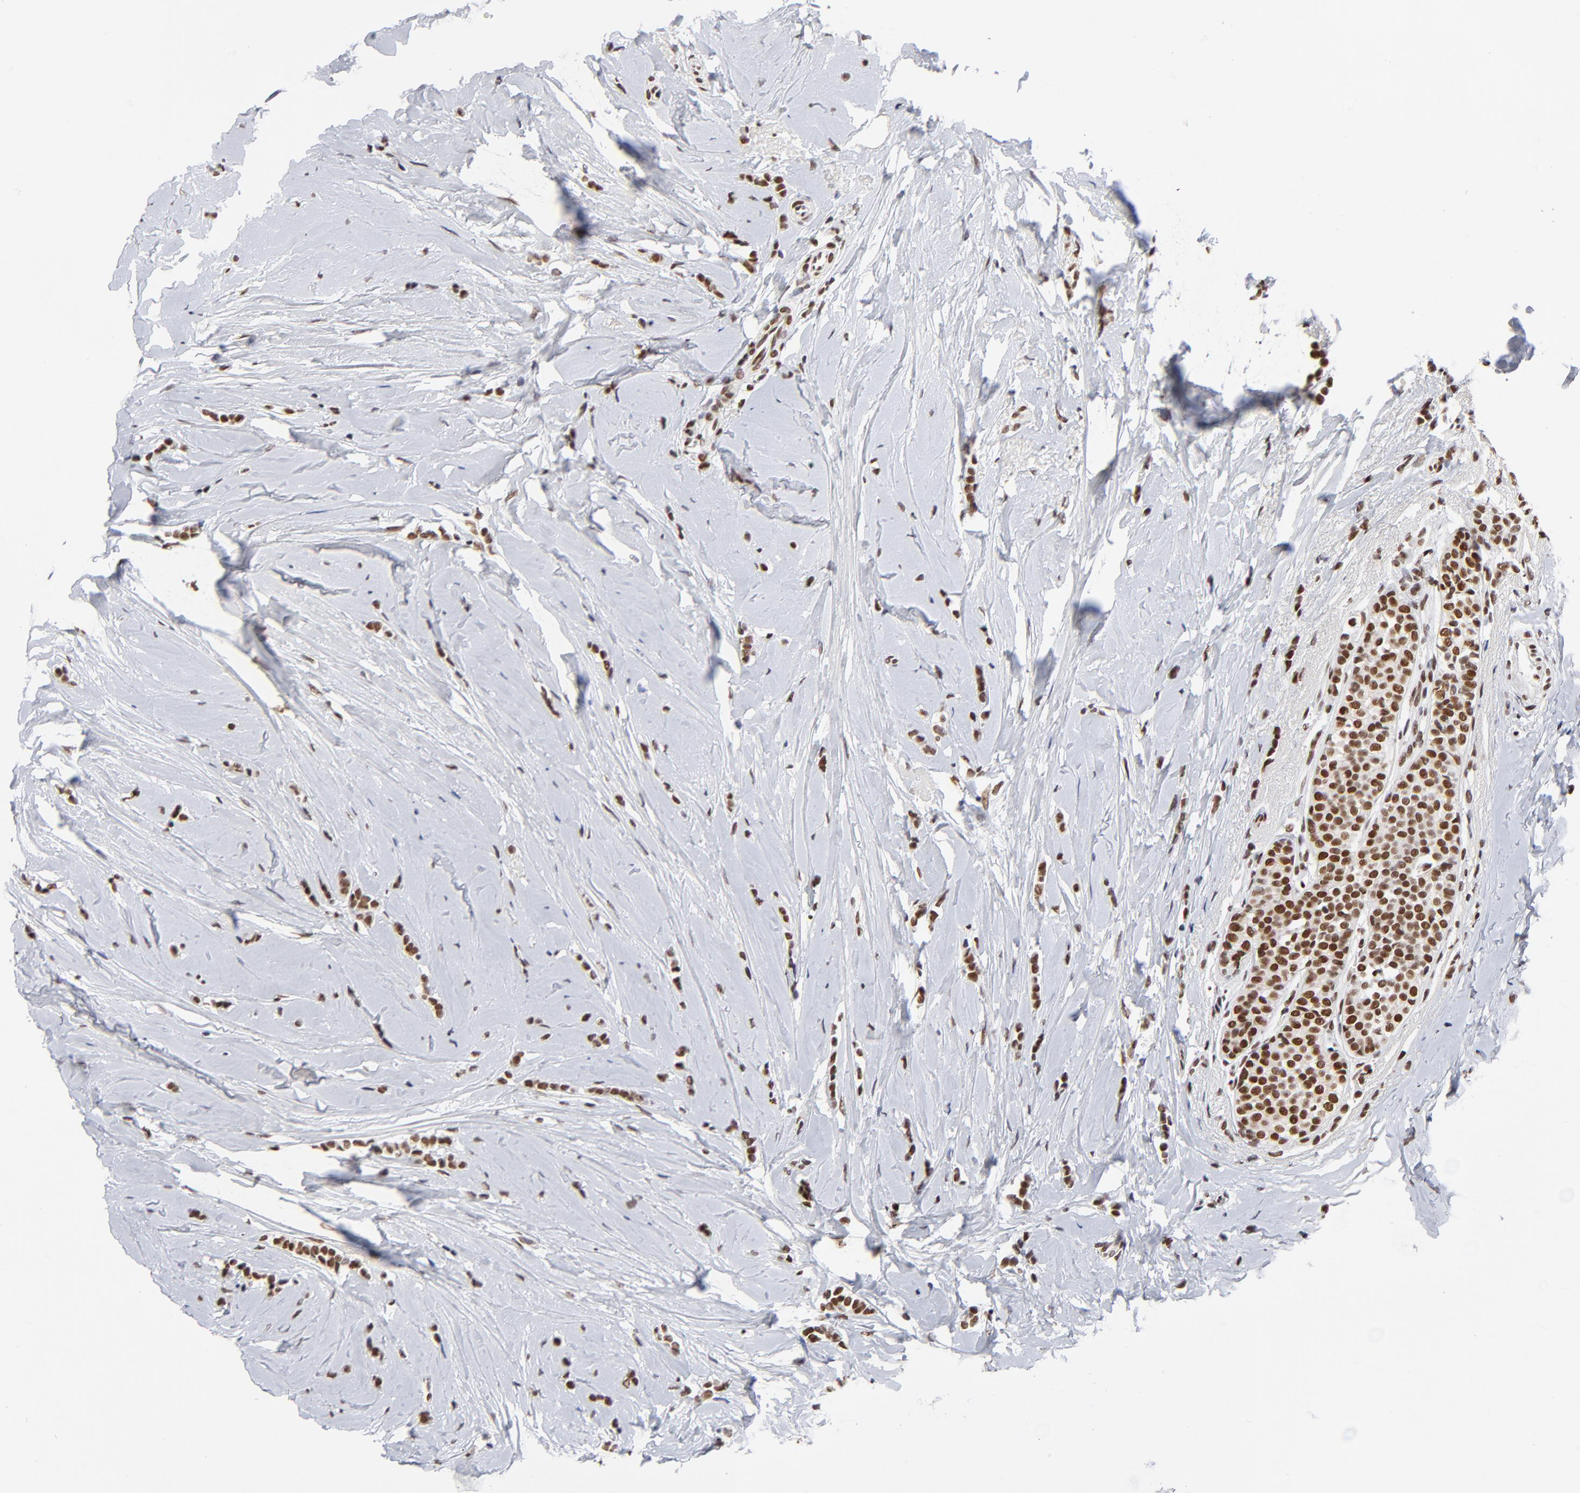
{"staining": {"intensity": "strong", "quantity": ">75%", "location": "nuclear"}, "tissue": "breast cancer", "cell_type": "Tumor cells", "image_type": "cancer", "snomed": [{"axis": "morphology", "description": "Lobular carcinoma"}, {"axis": "topography", "description": "Breast"}], "caption": "Immunohistochemical staining of human breast cancer displays high levels of strong nuclear protein expression in about >75% of tumor cells.", "gene": "ZMYM3", "patient": {"sex": "female", "age": 64}}